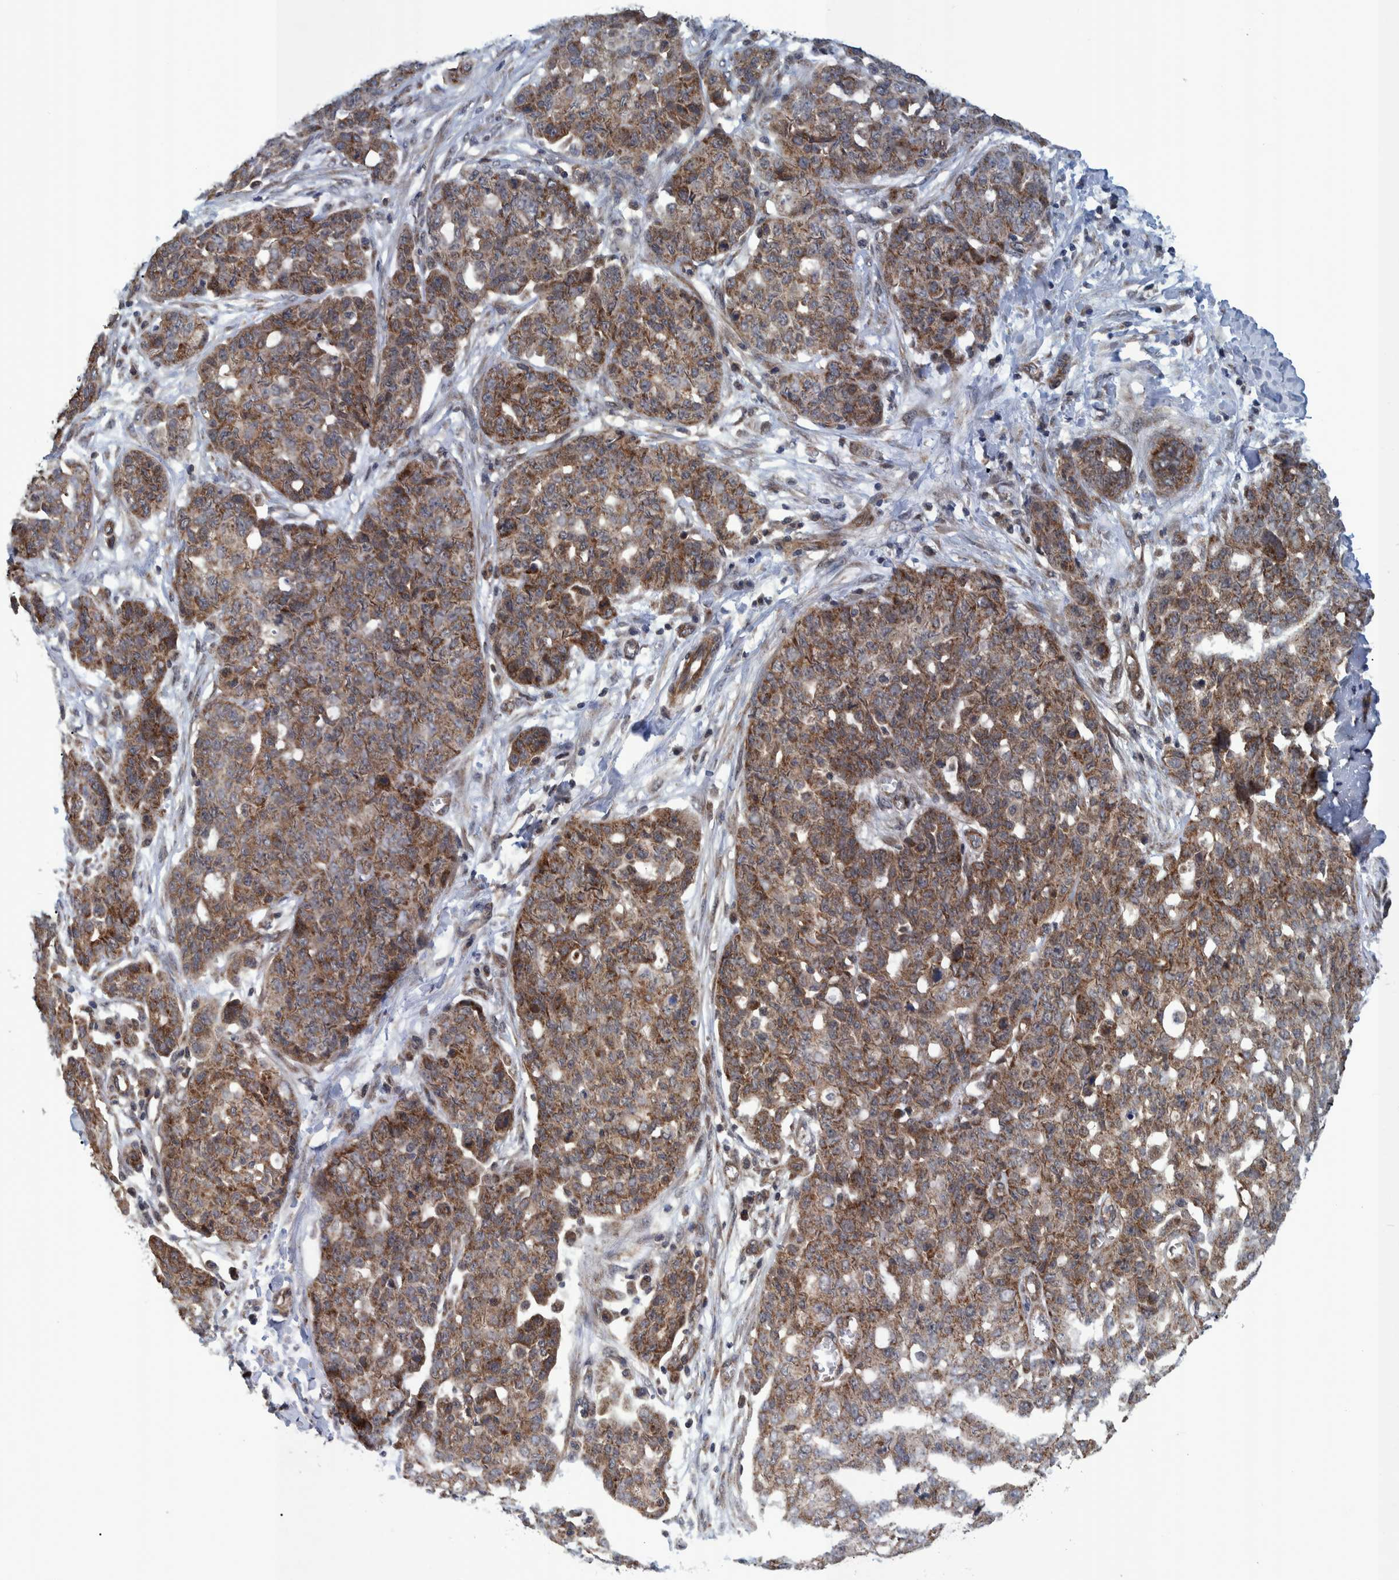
{"staining": {"intensity": "moderate", "quantity": ">75%", "location": "cytoplasmic/membranous"}, "tissue": "ovarian cancer", "cell_type": "Tumor cells", "image_type": "cancer", "snomed": [{"axis": "morphology", "description": "Cystadenocarcinoma, serous, NOS"}, {"axis": "topography", "description": "Soft tissue"}, {"axis": "topography", "description": "Ovary"}], "caption": "DAB (3,3'-diaminobenzidine) immunohistochemical staining of human ovarian serous cystadenocarcinoma shows moderate cytoplasmic/membranous protein expression in about >75% of tumor cells. (DAB IHC with brightfield microscopy, high magnification).", "gene": "MRPS7", "patient": {"sex": "female", "age": 57}}